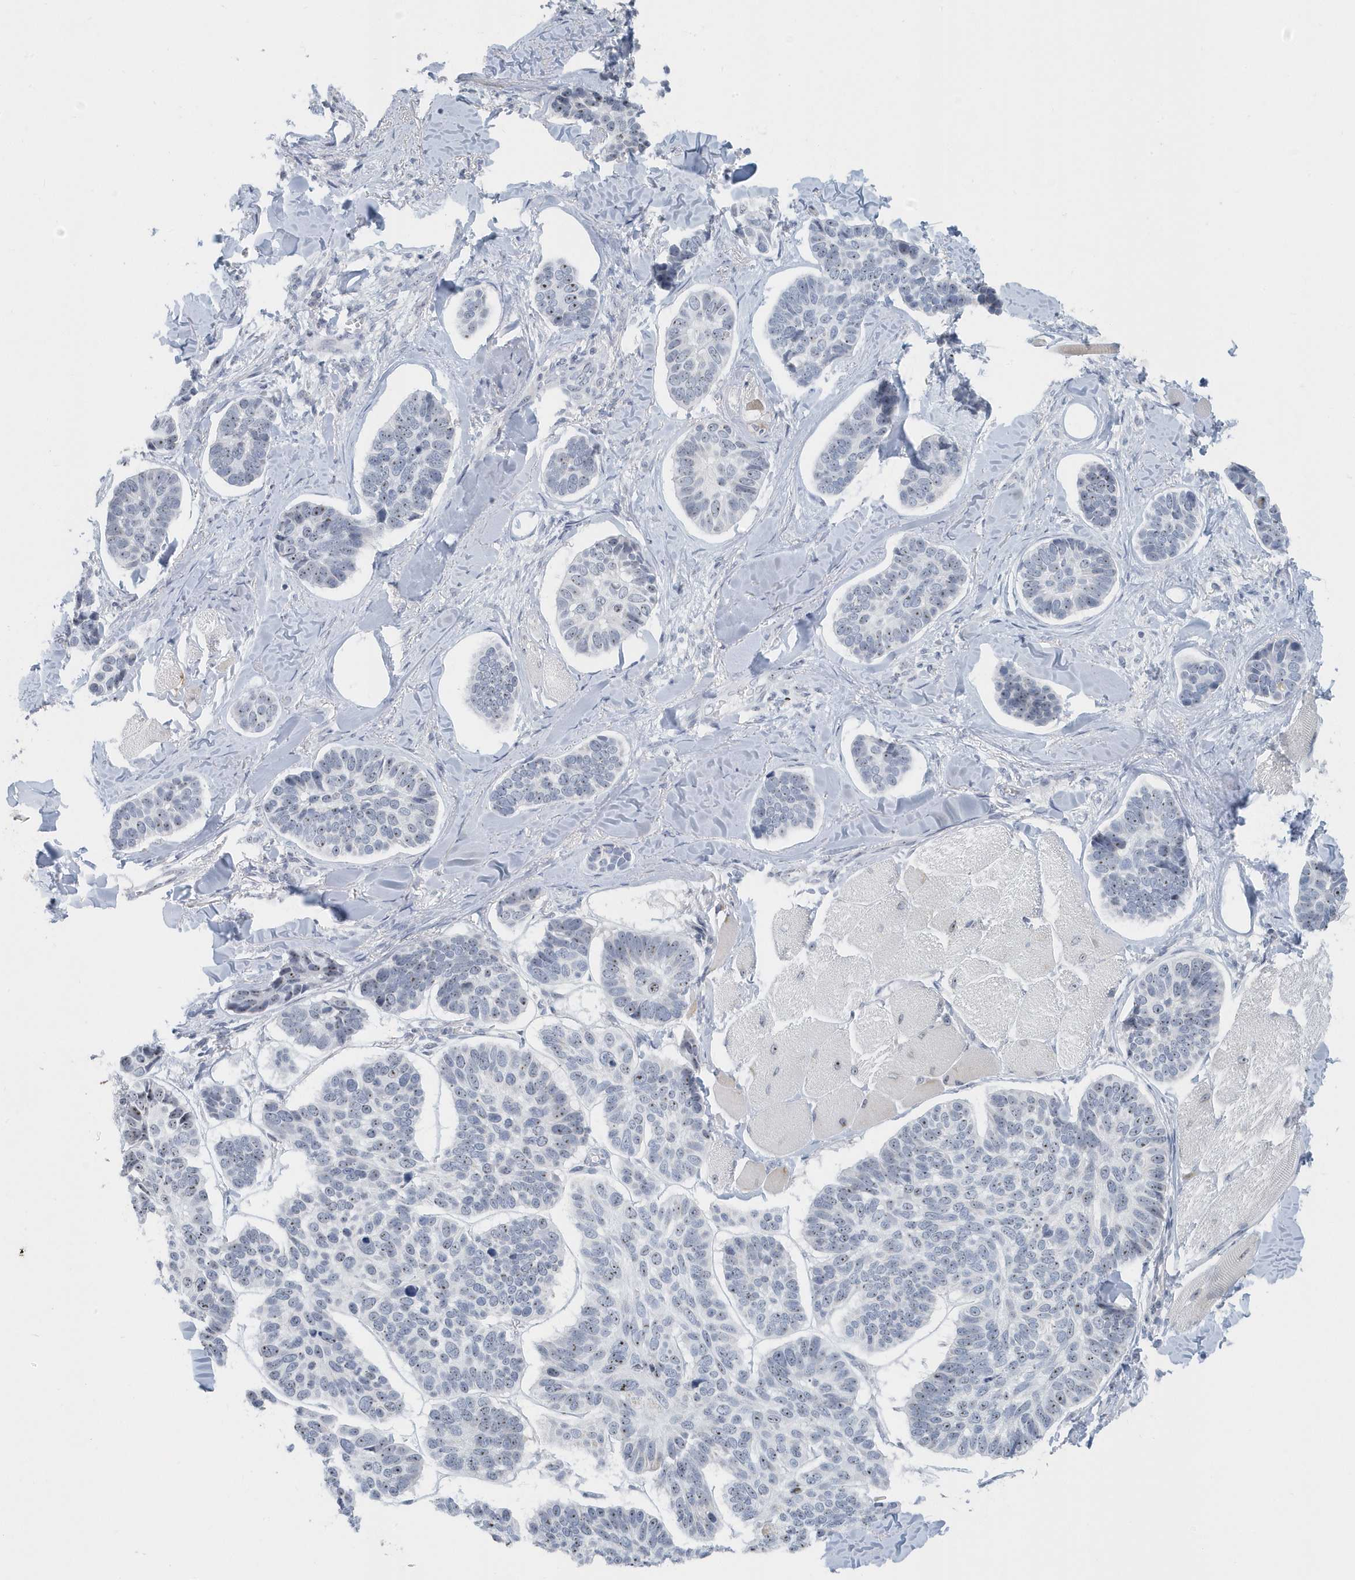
{"staining": {"intensity": "weak", "quantity": "<25%", "location": "nuclear"}, "tissue": "skin cancer", "cell_type": "Tumor cells", "image_type": "cancer", "snomed": [{"axis": "morphology", "description": "Basal cell carcinoma"}, {"axis": "topography", "description": "Skin"}], "caption": "Micrograph shows no protein expression in tumor cells of skin cancer (basal cell carcinoma) tissue.", "gene": "RPF2", "patient": {"sex": "male", "age": 62}}